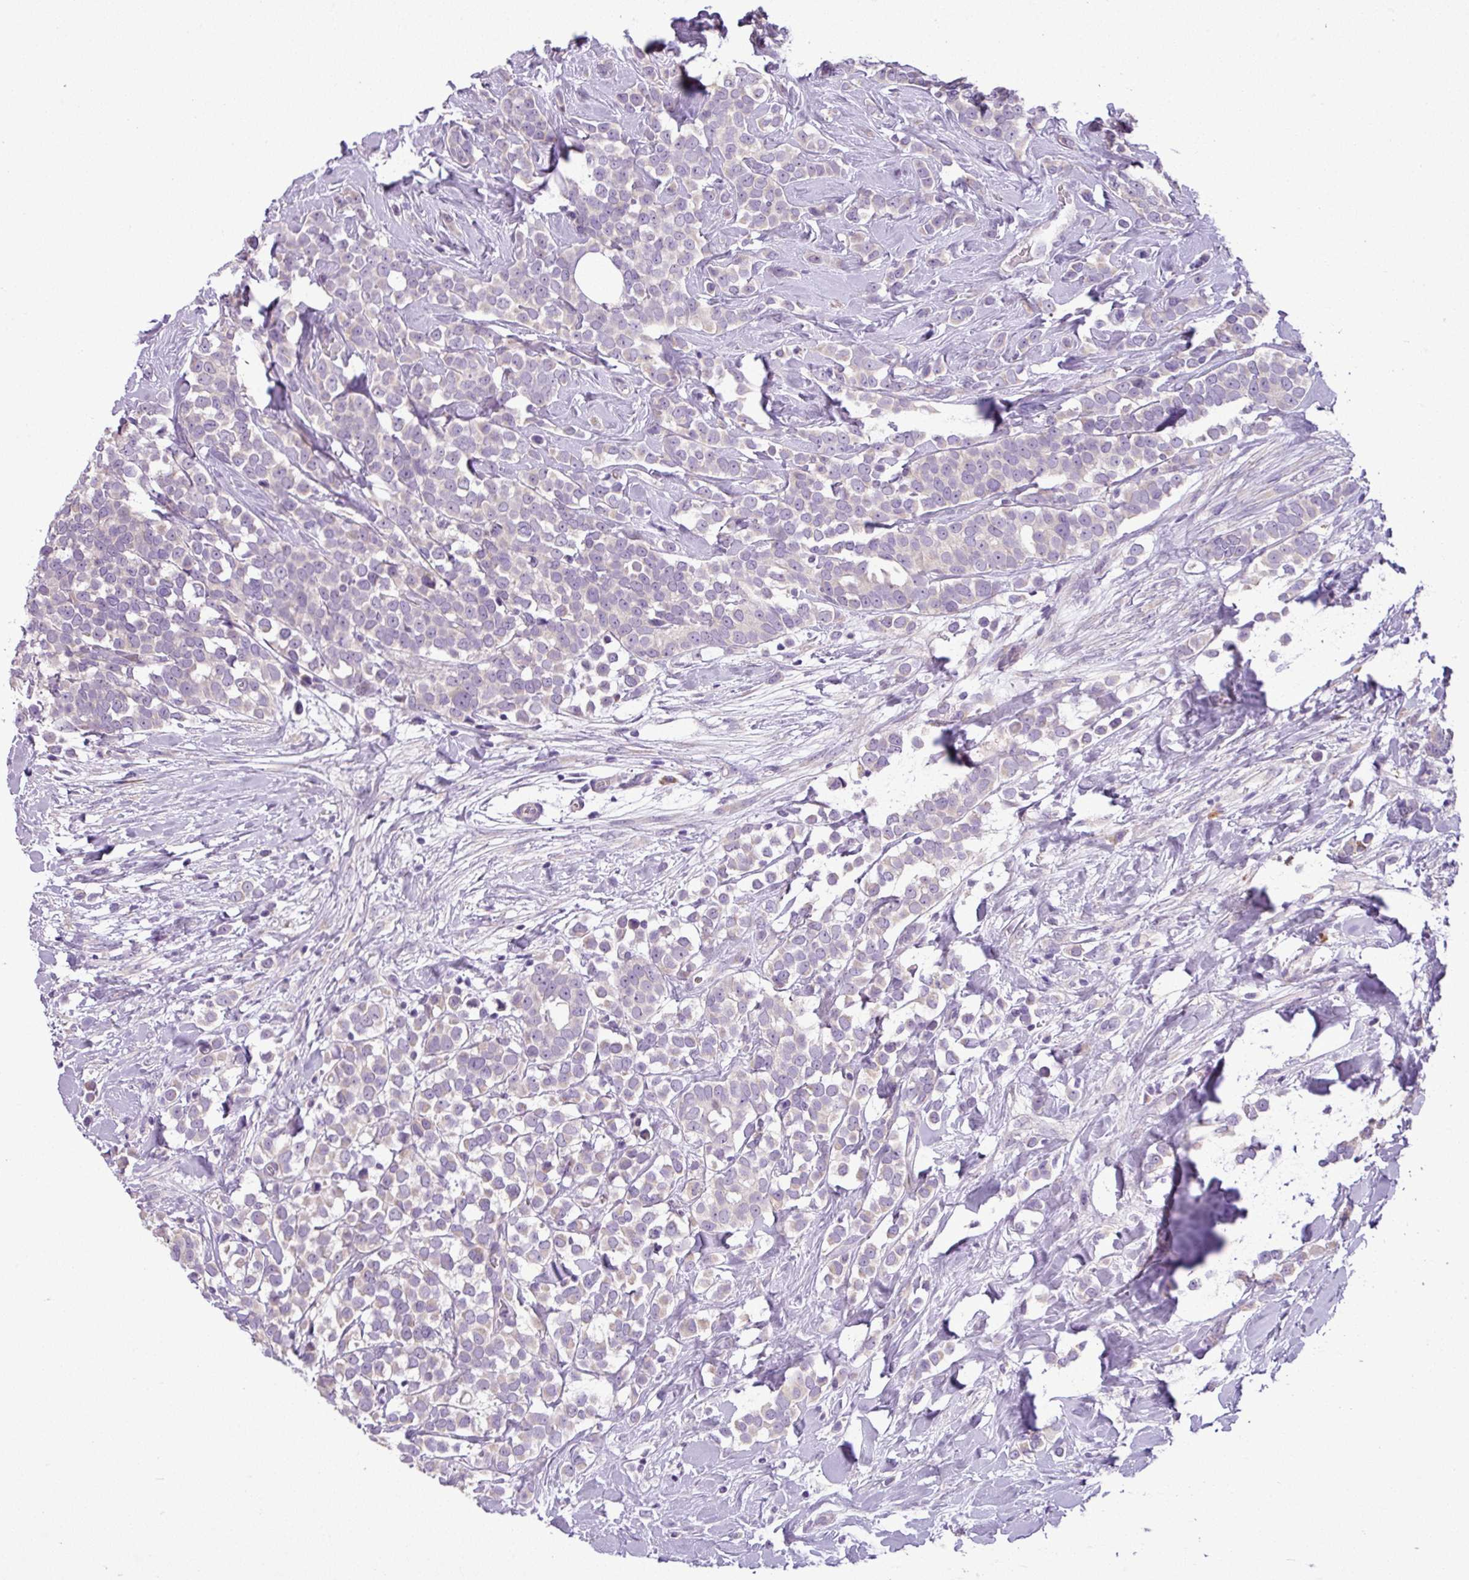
{"staining": {"intensity": "negative", "quantity": "none", "location": "none"}, "tissue": "breast cancer", "cell_type": "Tumor cells", "image_type": "cancer", "snomed": [{"axis": "morphology", "description": "Duct carcinoma"}, {"axis": "topography", "description": "Breast"}], "caption": "Immunohistochemistry of human intraductal carcinoma (breast) displays no staining in tumor cells.", "gene": "MOCS3", "patient": {"sex": "female", "age": 80}}